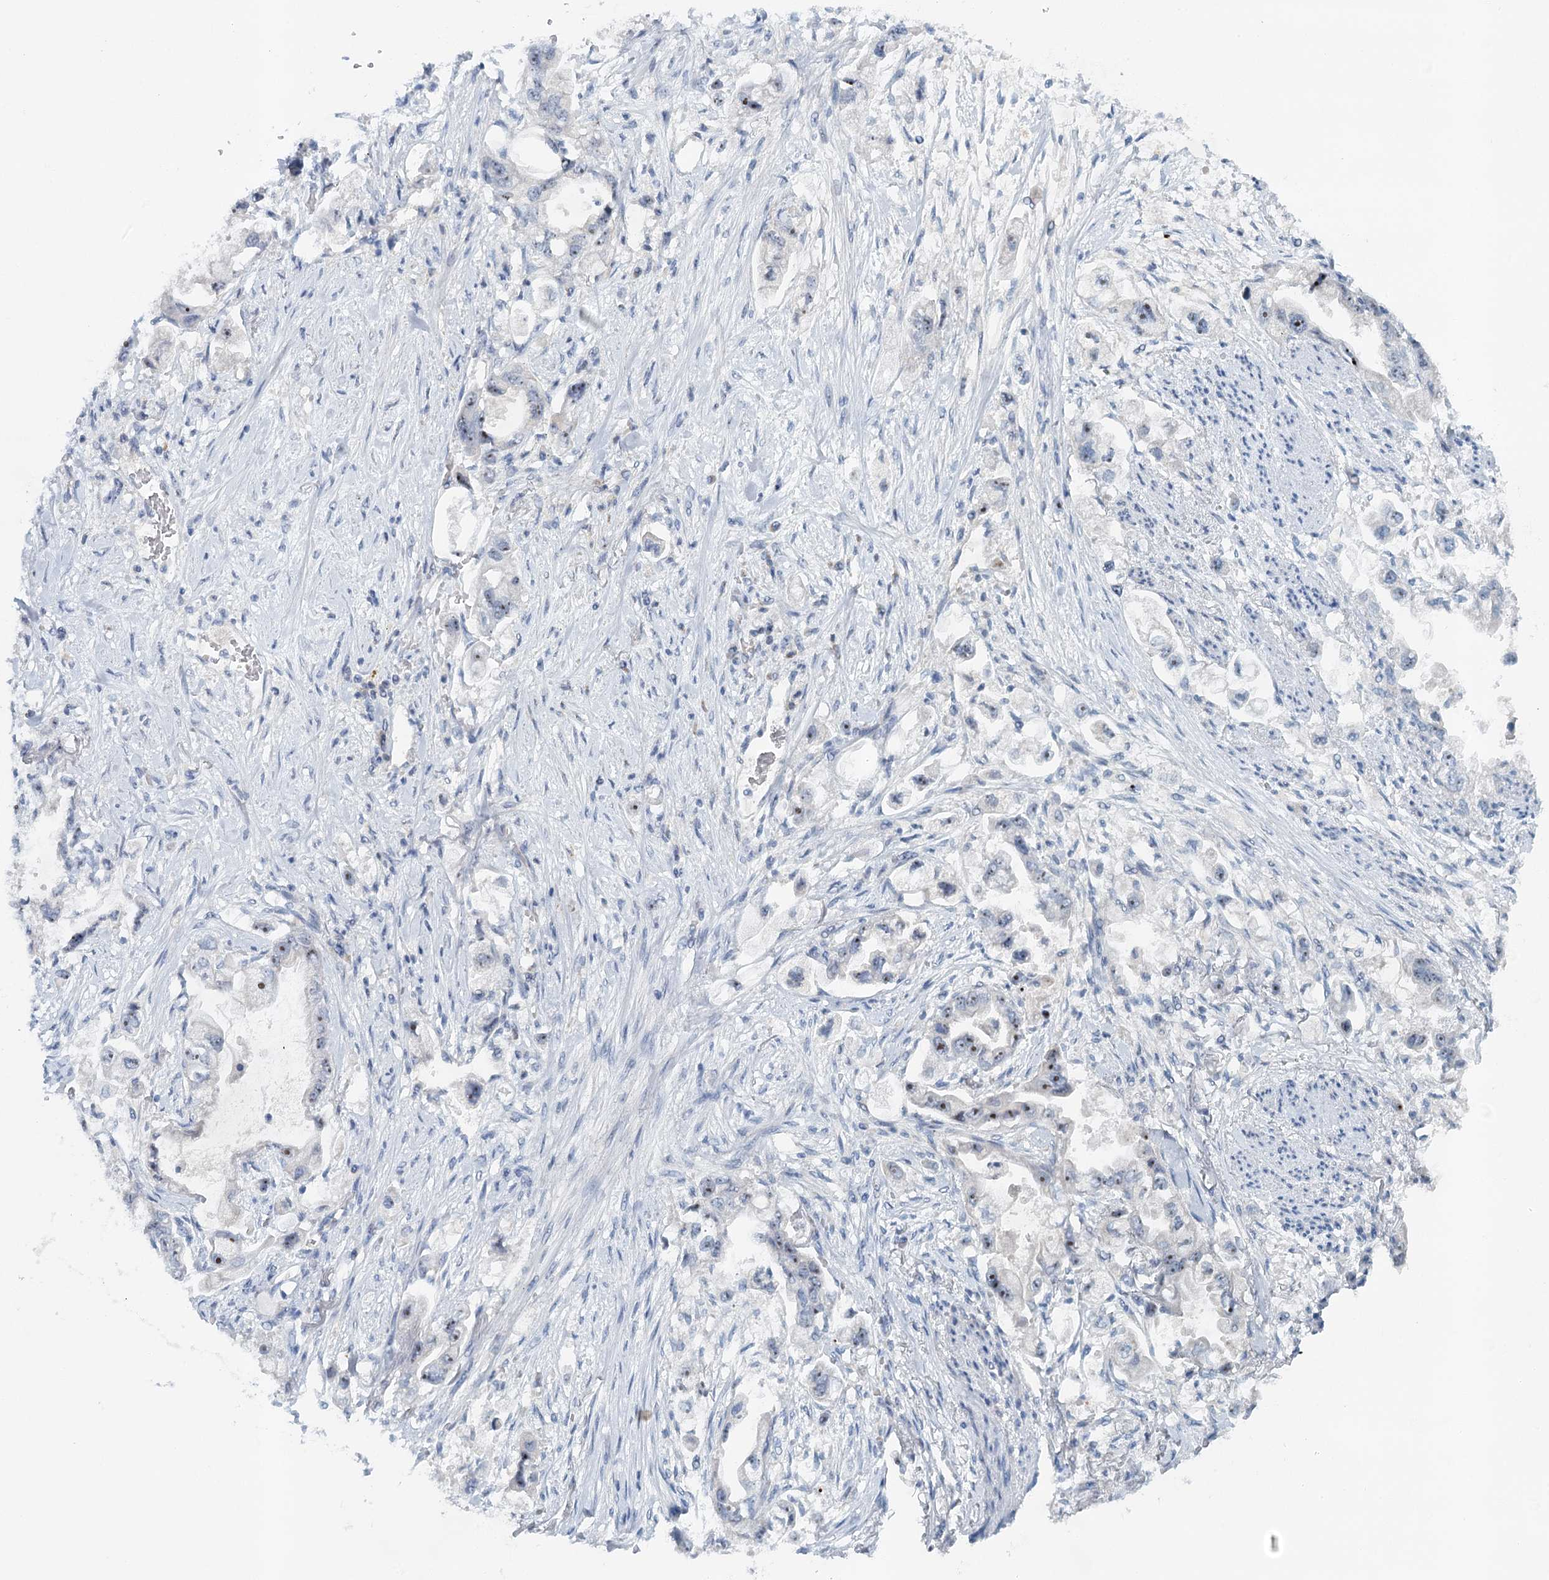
{"staining": {"intensity": "negative", "quantity": "none", "location": "none"}, "tissue": "stomach cancer", "cell_type": "Tumor cells", "image_type": "cancer", "snomed": [{"axis": "morphology", "description": "Adenocarcinoma, NOS"}, {"axis": "topography", "description": "Stomach"}], "caption": "Immunohistochemistry histopathology image of neoplastic tissue: human stomach adenocarcinoma stained with DAB (3,3'-diaminobenzidine) demonstrates no significant protein expression in tumor cells.", "gene": "RBM43", "patient": {"sex": "male", "age": 62}}